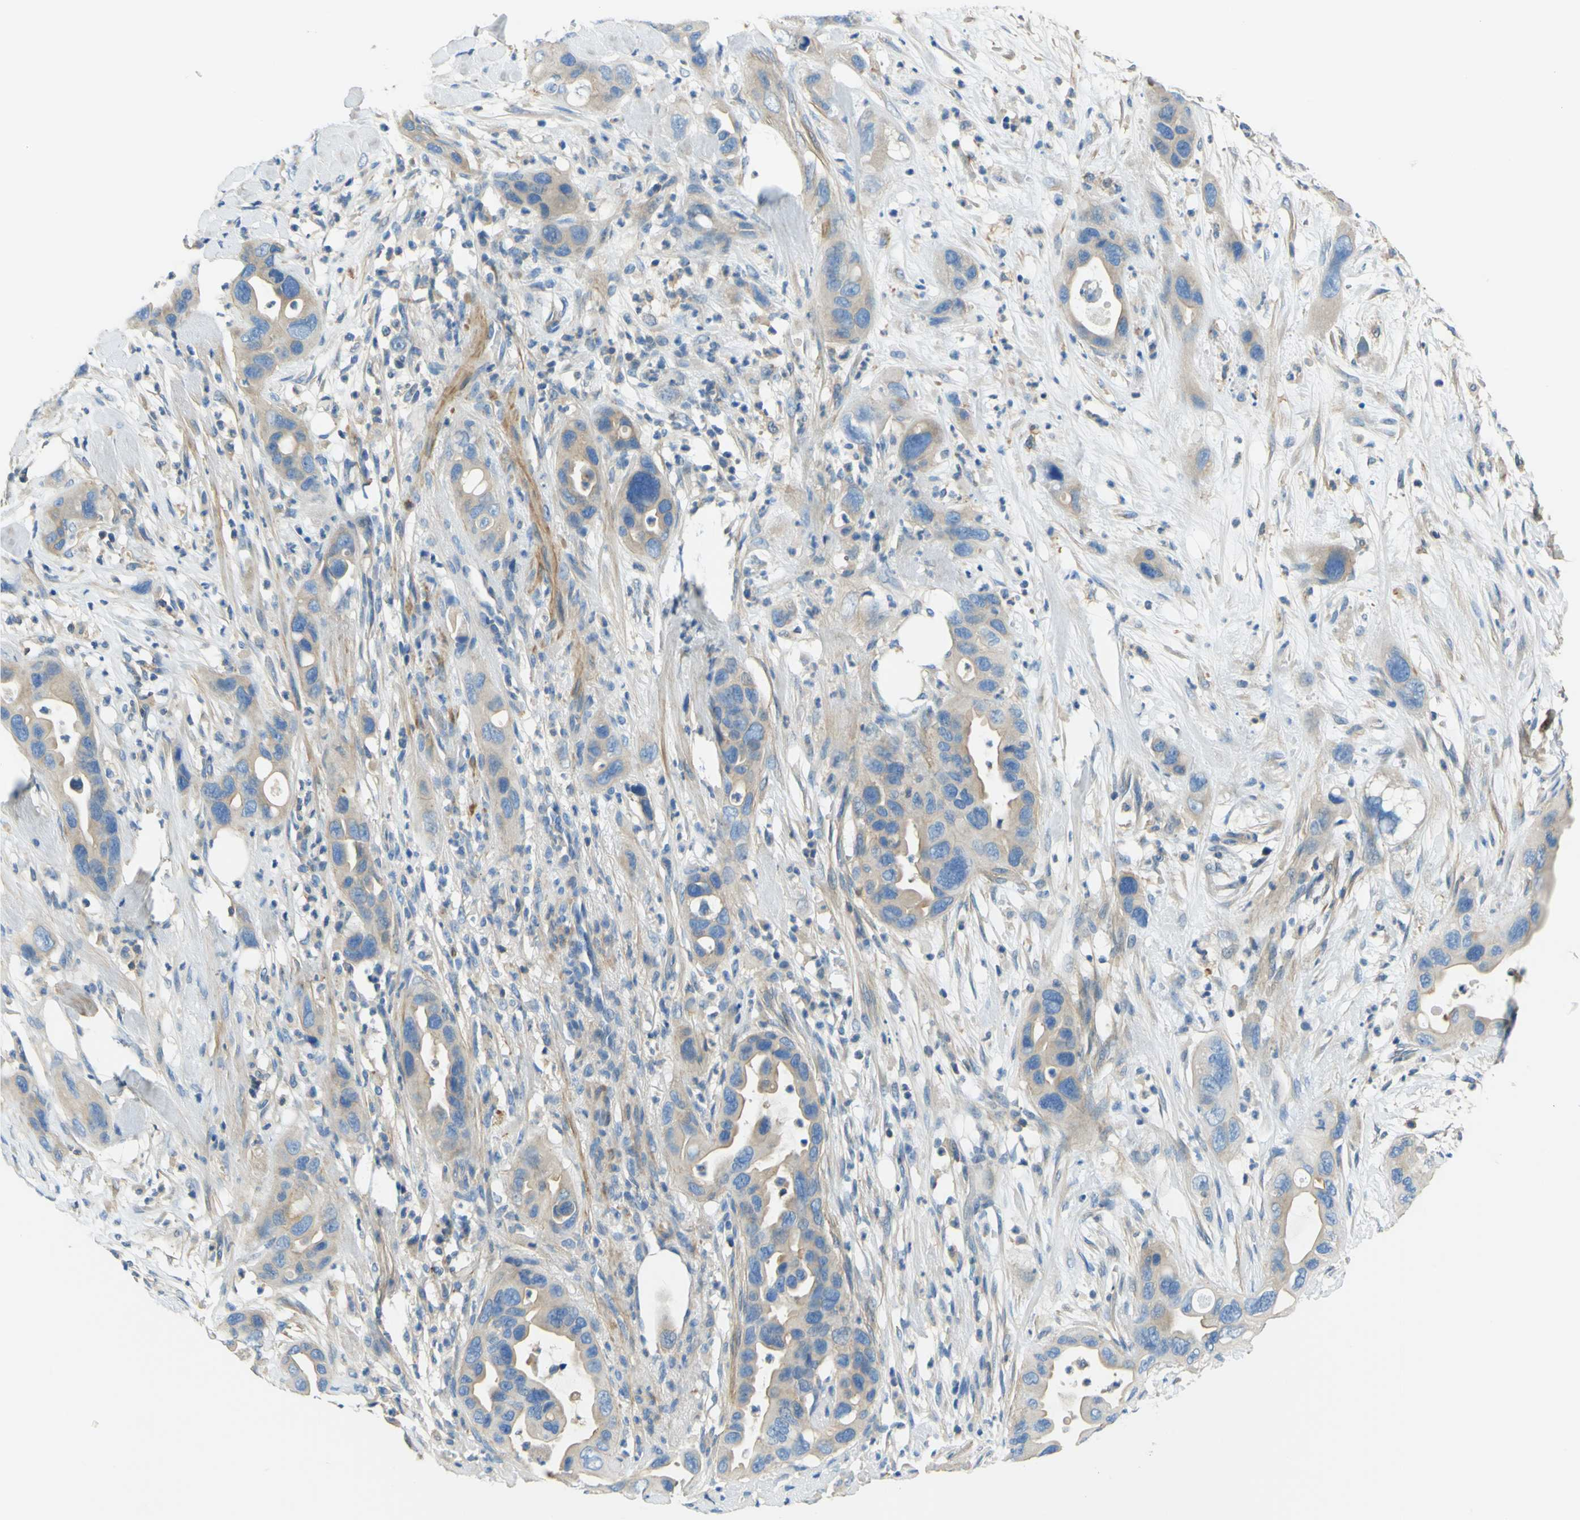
{"staining": {"intensity": "weak", "quantity": "25%-75%", "location": "cytoplasmic/membranous"}, "tissue": "pancreatic cancer", "cell_type": "Tumor cells", "image_type": "cancer", "snomed": [{"axis": "morphology", "description": "Adenocarcinoma, NOS"}, {"axis": "topography", "description": "Pancreas"}], "caption": "The image displays immunohistochemical staining of pancreatic cancer (adenocarcinoma). There is weak cytoplasmic/membranous expression is seen in about 25%-75% of tumor cells.", "gene": "OGN", "patient": {"sex": "female", "age": 71}}